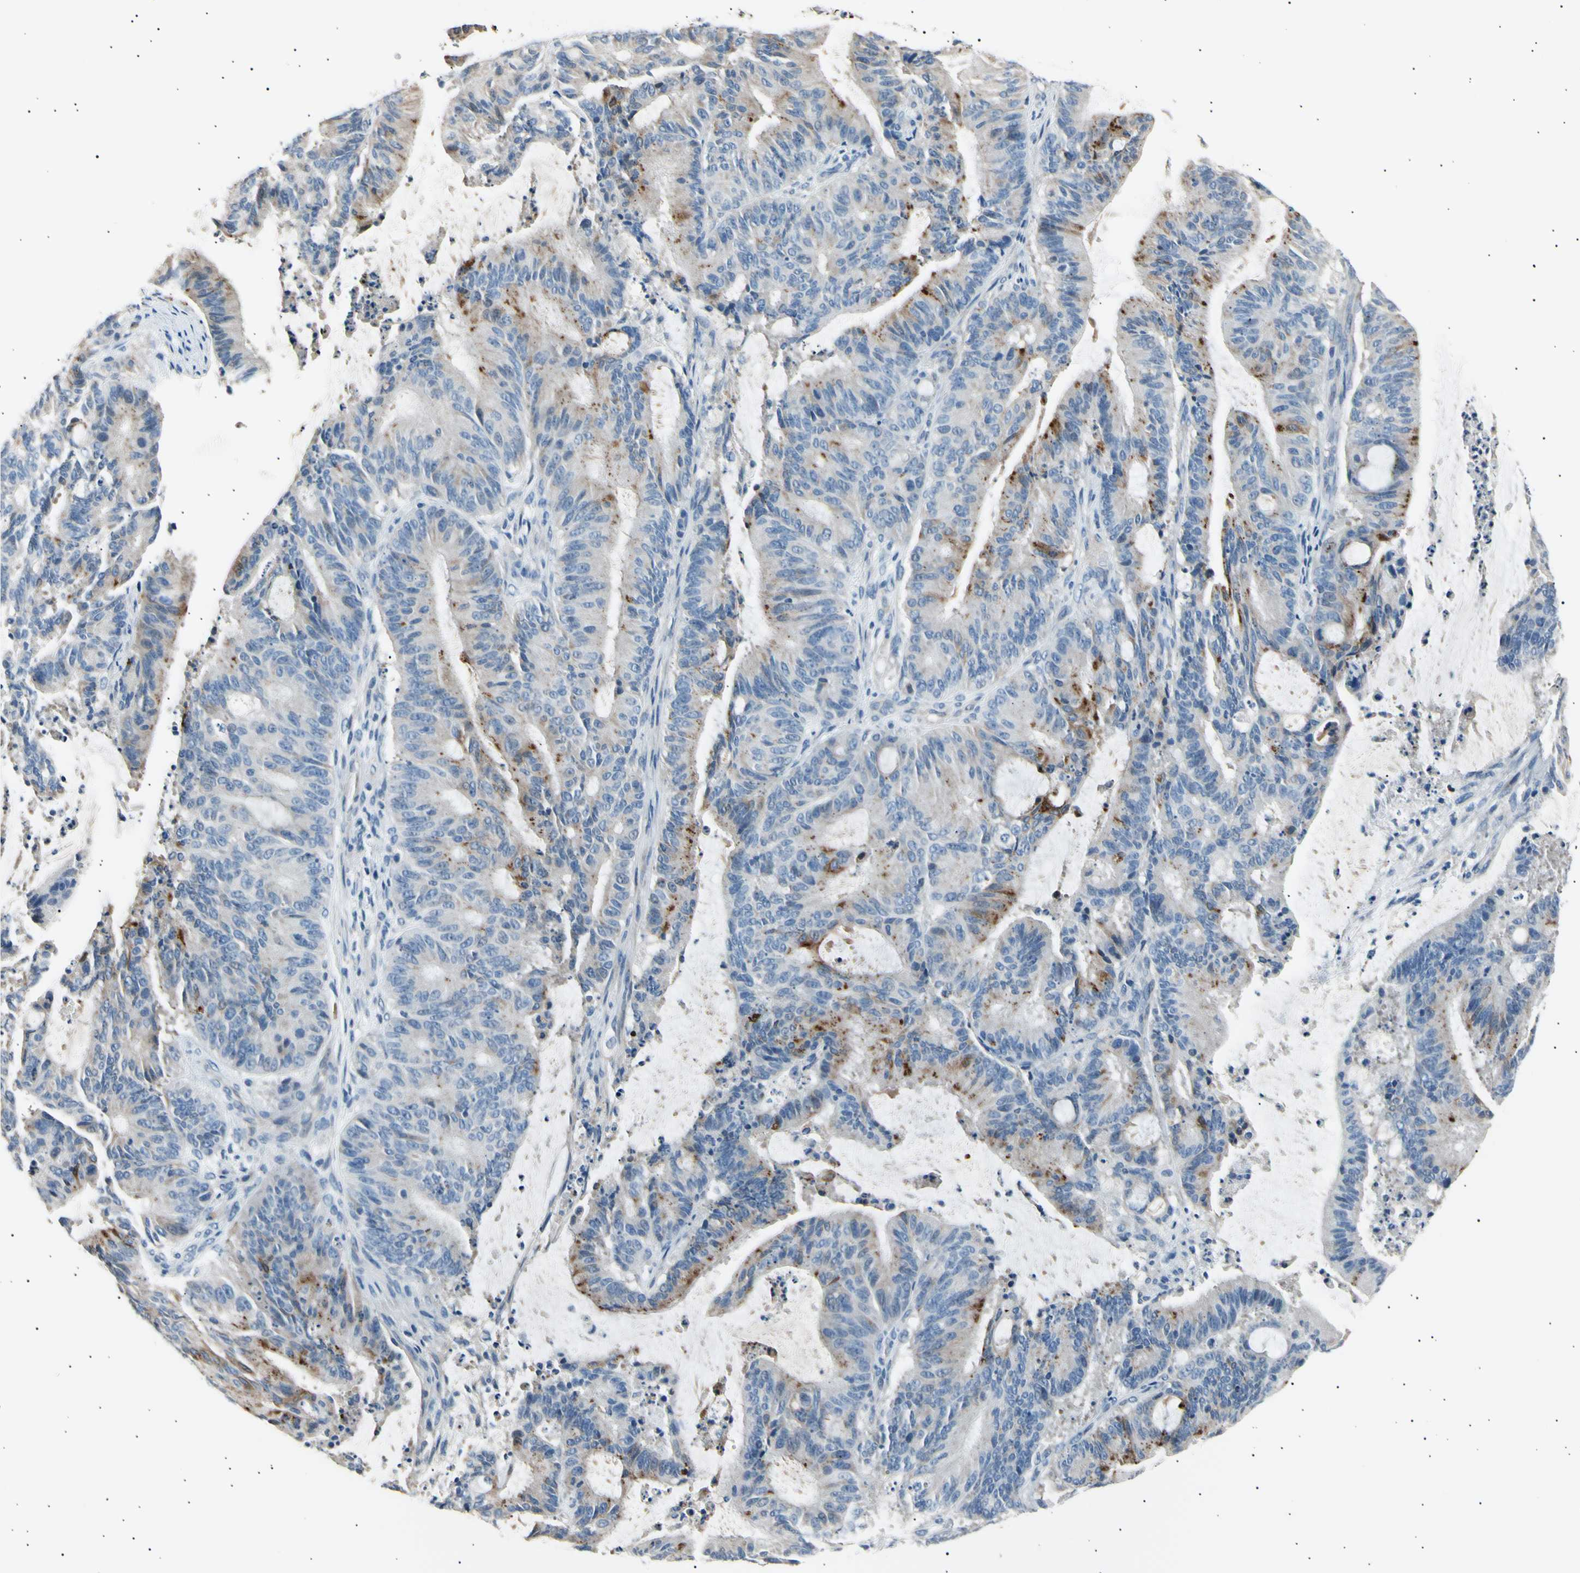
{"staining": {"intensity": "moderate", "quantity": "<25%", "location": "cytoplasmic/membranous"}, "tissue": "liver cancer", "cell_type": "Tumor cells", "image_type": "cancer", "snomed": [{"axis": "morphology", "description": "Cholangiocarcinoma"}, {"axis": "topography", "description": "Liver"}], "caption": "Immunohistochemical staining of human liver cholangiocarcinoma demonstrates low levels of moderate cytoplasmic/membranous protein positivity in about <25% of tumor cells.", "gene": "LDLR", "patient": {"sex": "female", "age": 73}}